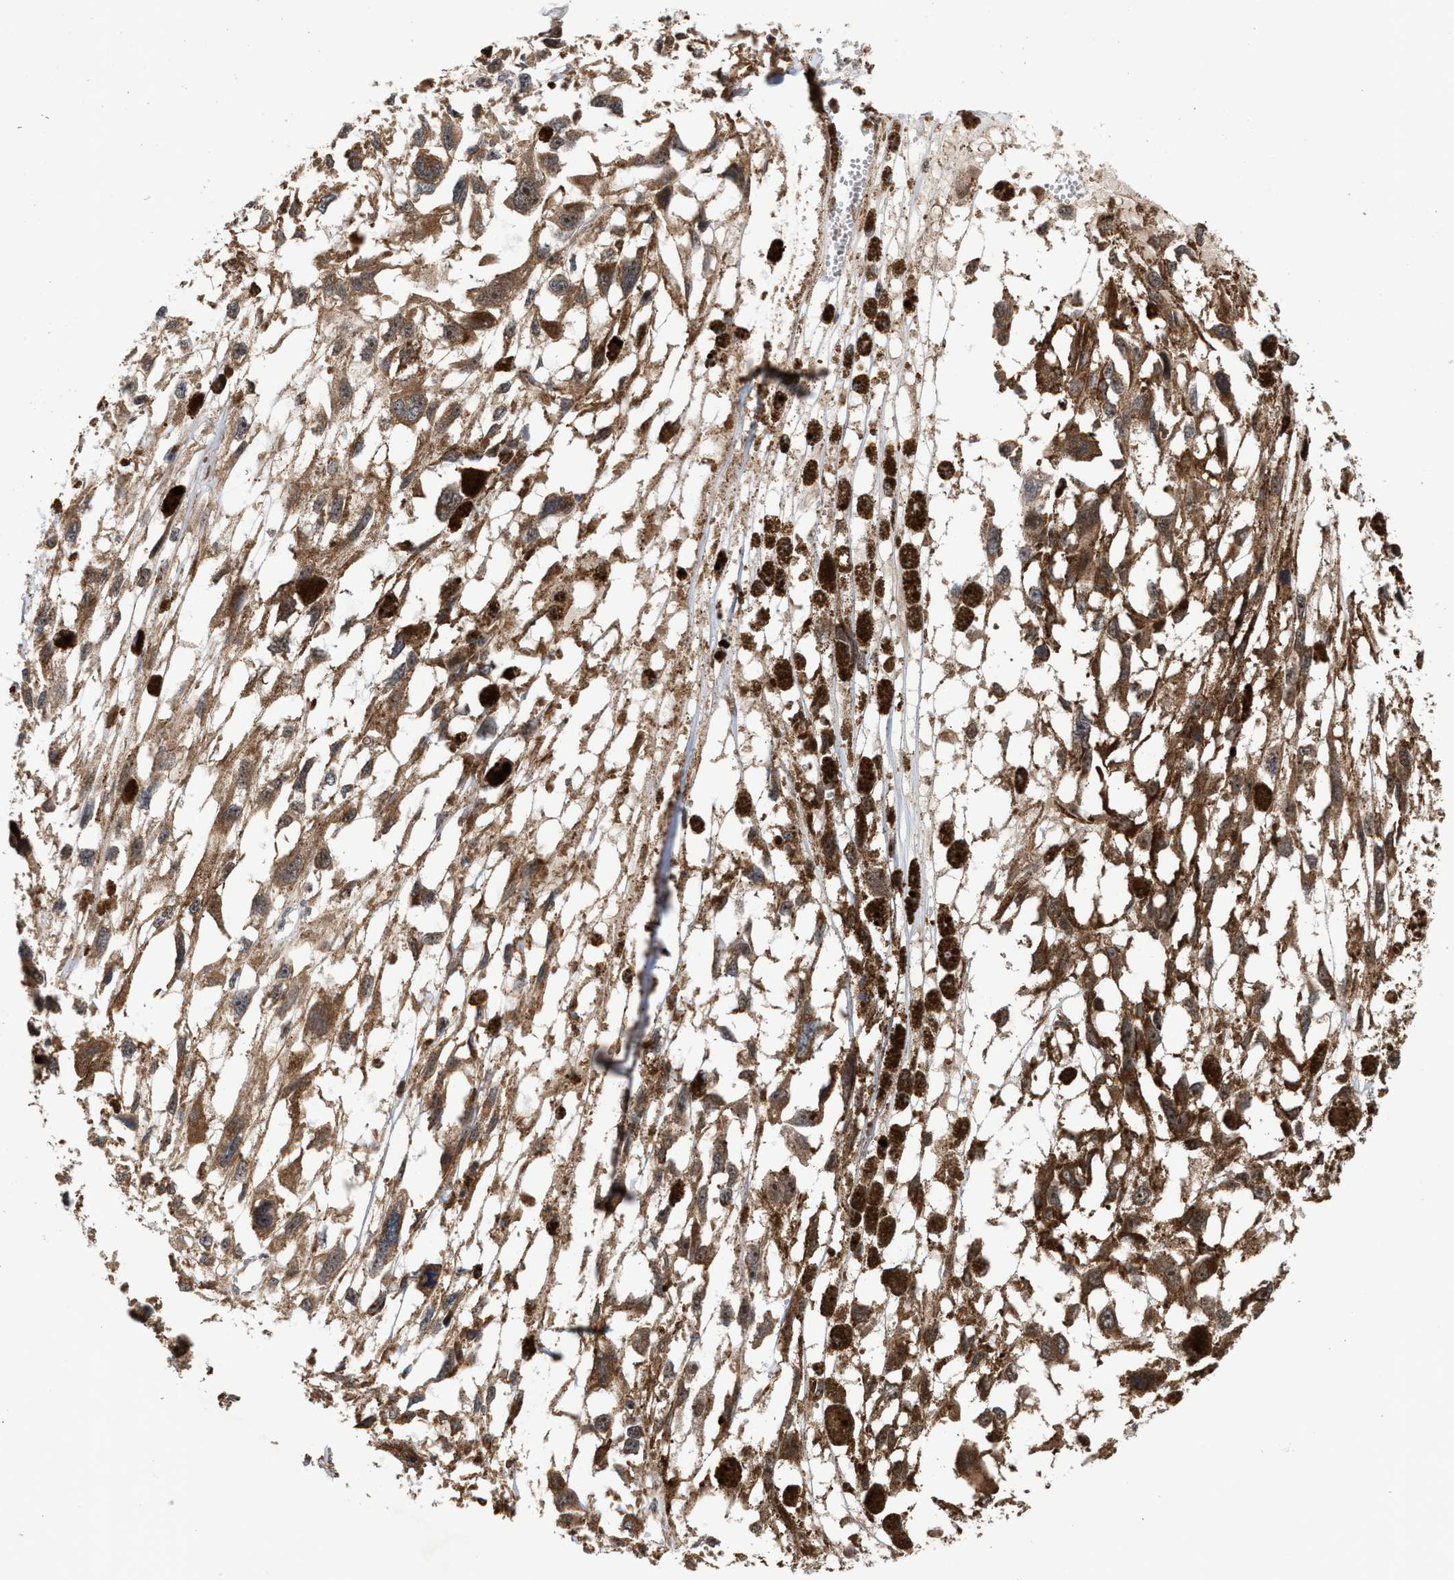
{"staining": {"intensity": "moderate", "quantity": ">75%", "location": "cytoplasmic/membranous,nuclear"}, "tissue": "melanoma", "cell_type": "Tumor cells", "image_type": "cancer", "snomed": [{"axis": "morphology", "description": "Malignant melanoma, Metastatic site"}, {"axis": "topography", "description": "Lymph node"}], "caption": "A medium amount of moderate cytoplasmic/membranous and nuclear staining is identified in approximately >75% of tumor cells in malignant melanoma (metastatic site) tissue. The protein is shown in brown color, while the nuclei are stained blue.", "gene": "EXOSC2", "patient": {"sex": "male", "age": 59}}